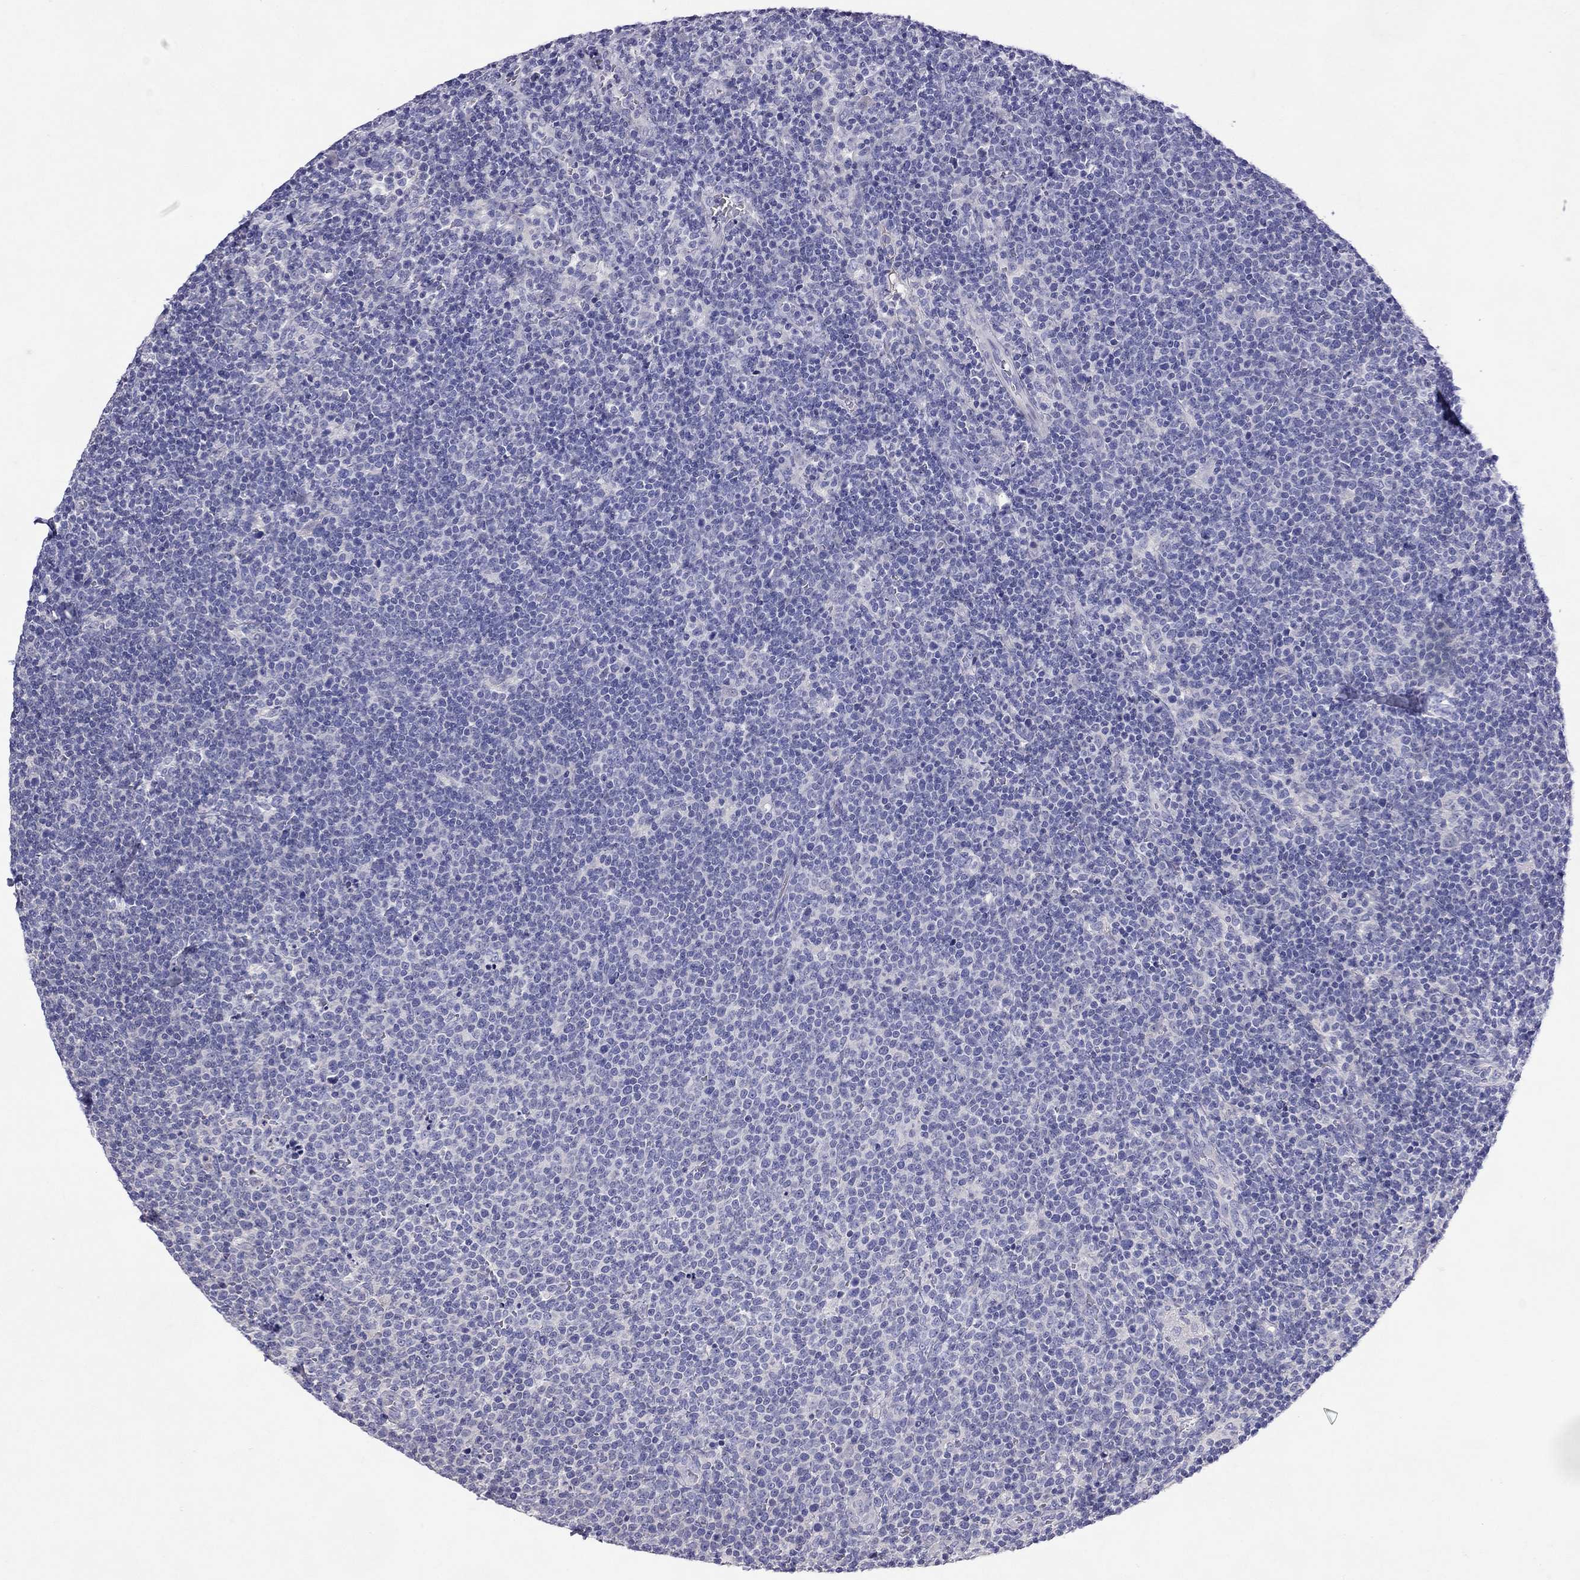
{"staining": {"intensity": "negative", "quantity": "none", "location": "none"}, "tissue": "lymphoma", "cell_type": "Tumor cells", "image_type": "cancer", "snomed": [{"axis": "morphology", "description": "Malignant lymphoma, non-Hodgkin's type, High grade"}, {"axis": "topography", "description": "Lymph node"}], "caption": "Immunohistochemistry (IHC) of malignant lymphoma, non-Hodgkin's type (high-grade) exhibits no expression in tumor cells.", "gene": "GNAT3", "patient": {"sex": "male", "age": 61}}